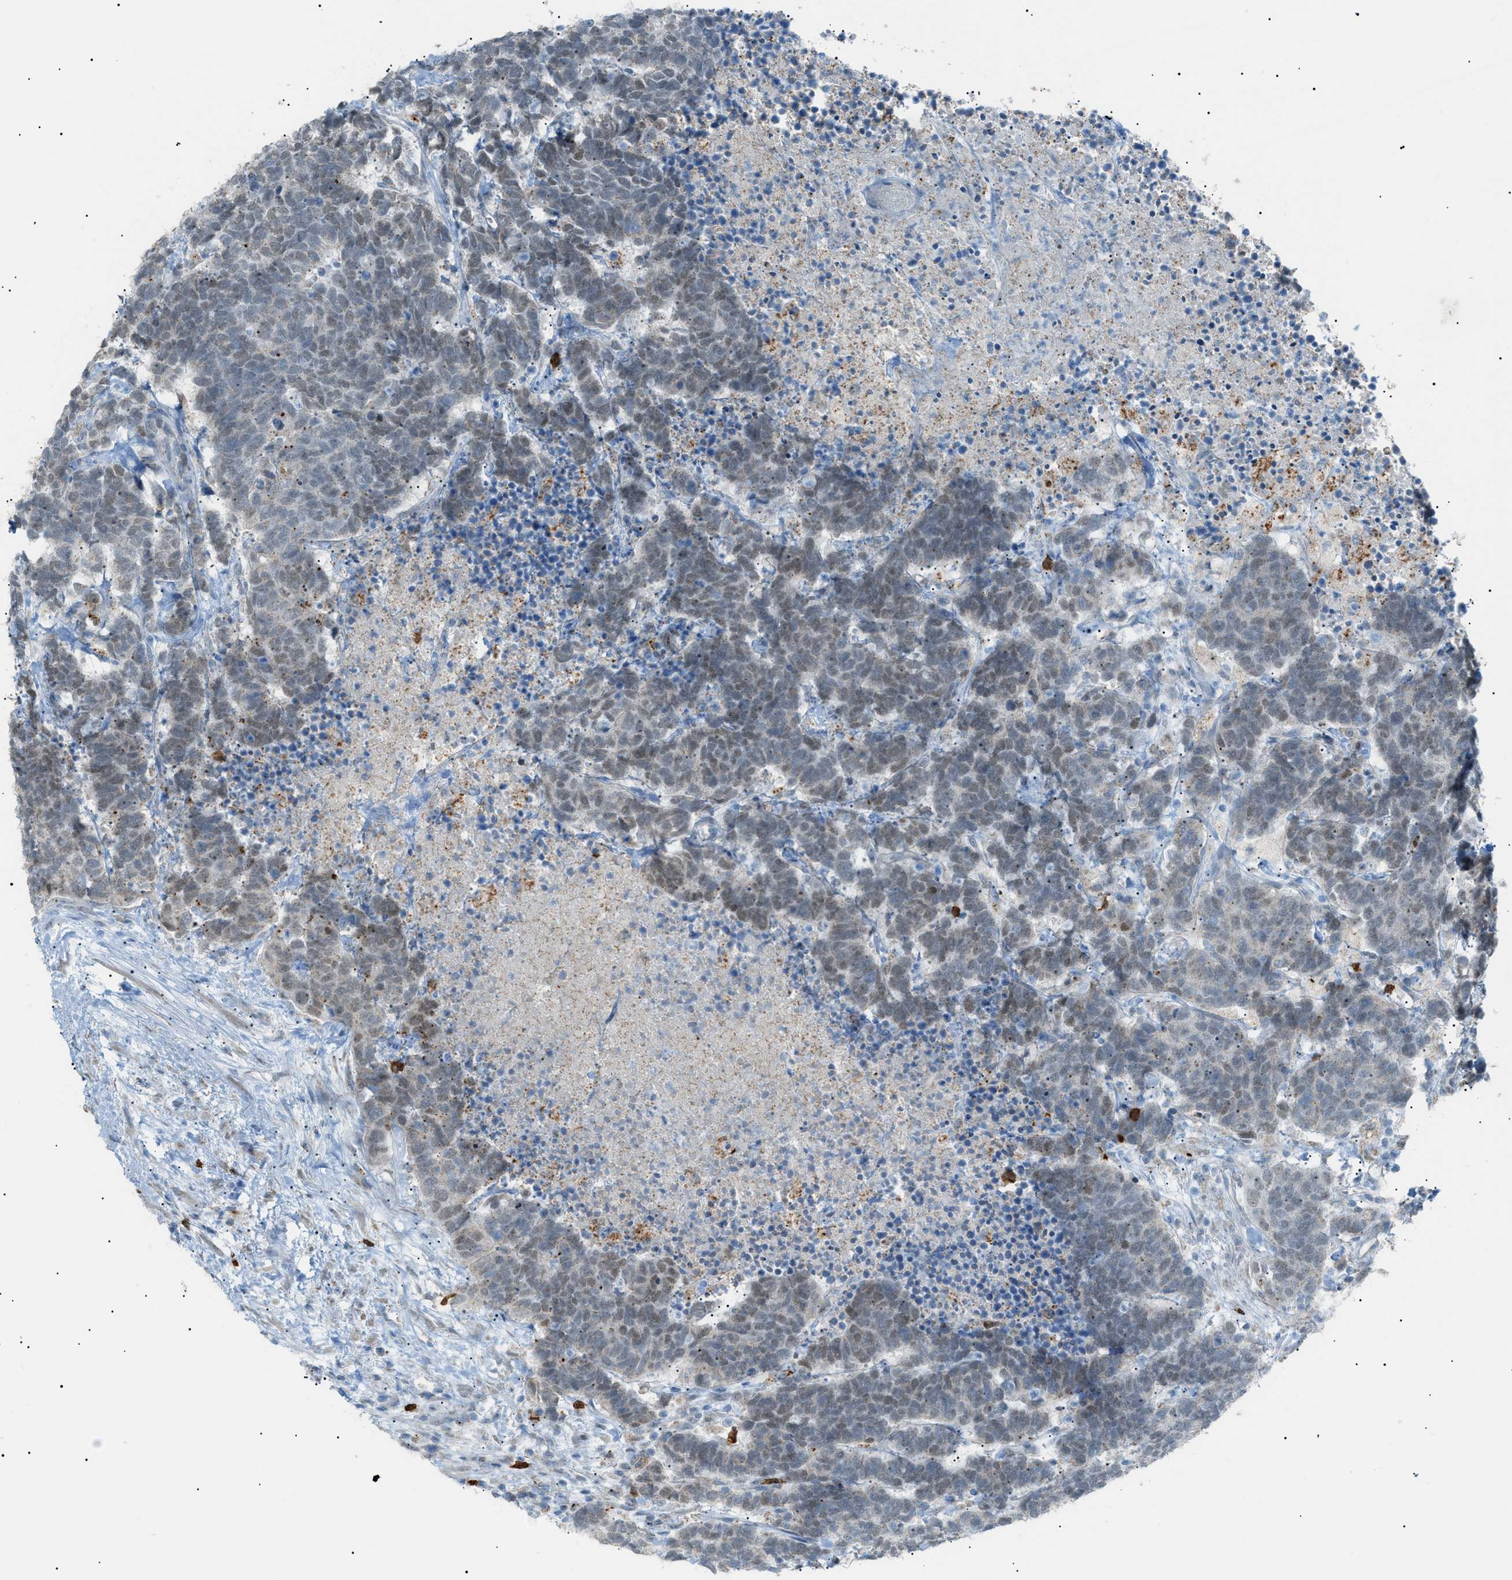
{"staining": {"intensity": "weak", "quantity": ">75%", "location": "nuclear"}, "tissue": "carcinoid", "cell_type": "Tumor cells", "image_type": "cancer", "snomed": [{"axis": "morphology", "description": "Carcinoma, NOS"}, {"axis": "morphology", "description": "Carcinoid, malignant, NOS"}, {"axis": "topography", "description": "Urinary bladder"}], "caption": "Immunohistochemistry histopathology image of human carcinoid stained for a protein (brown), which reveals low levels of weak nuclear expression in approximately >75% of tumor cells.", "gene": "ZNF516", "patient": {"sex": "male", "age": 57}}